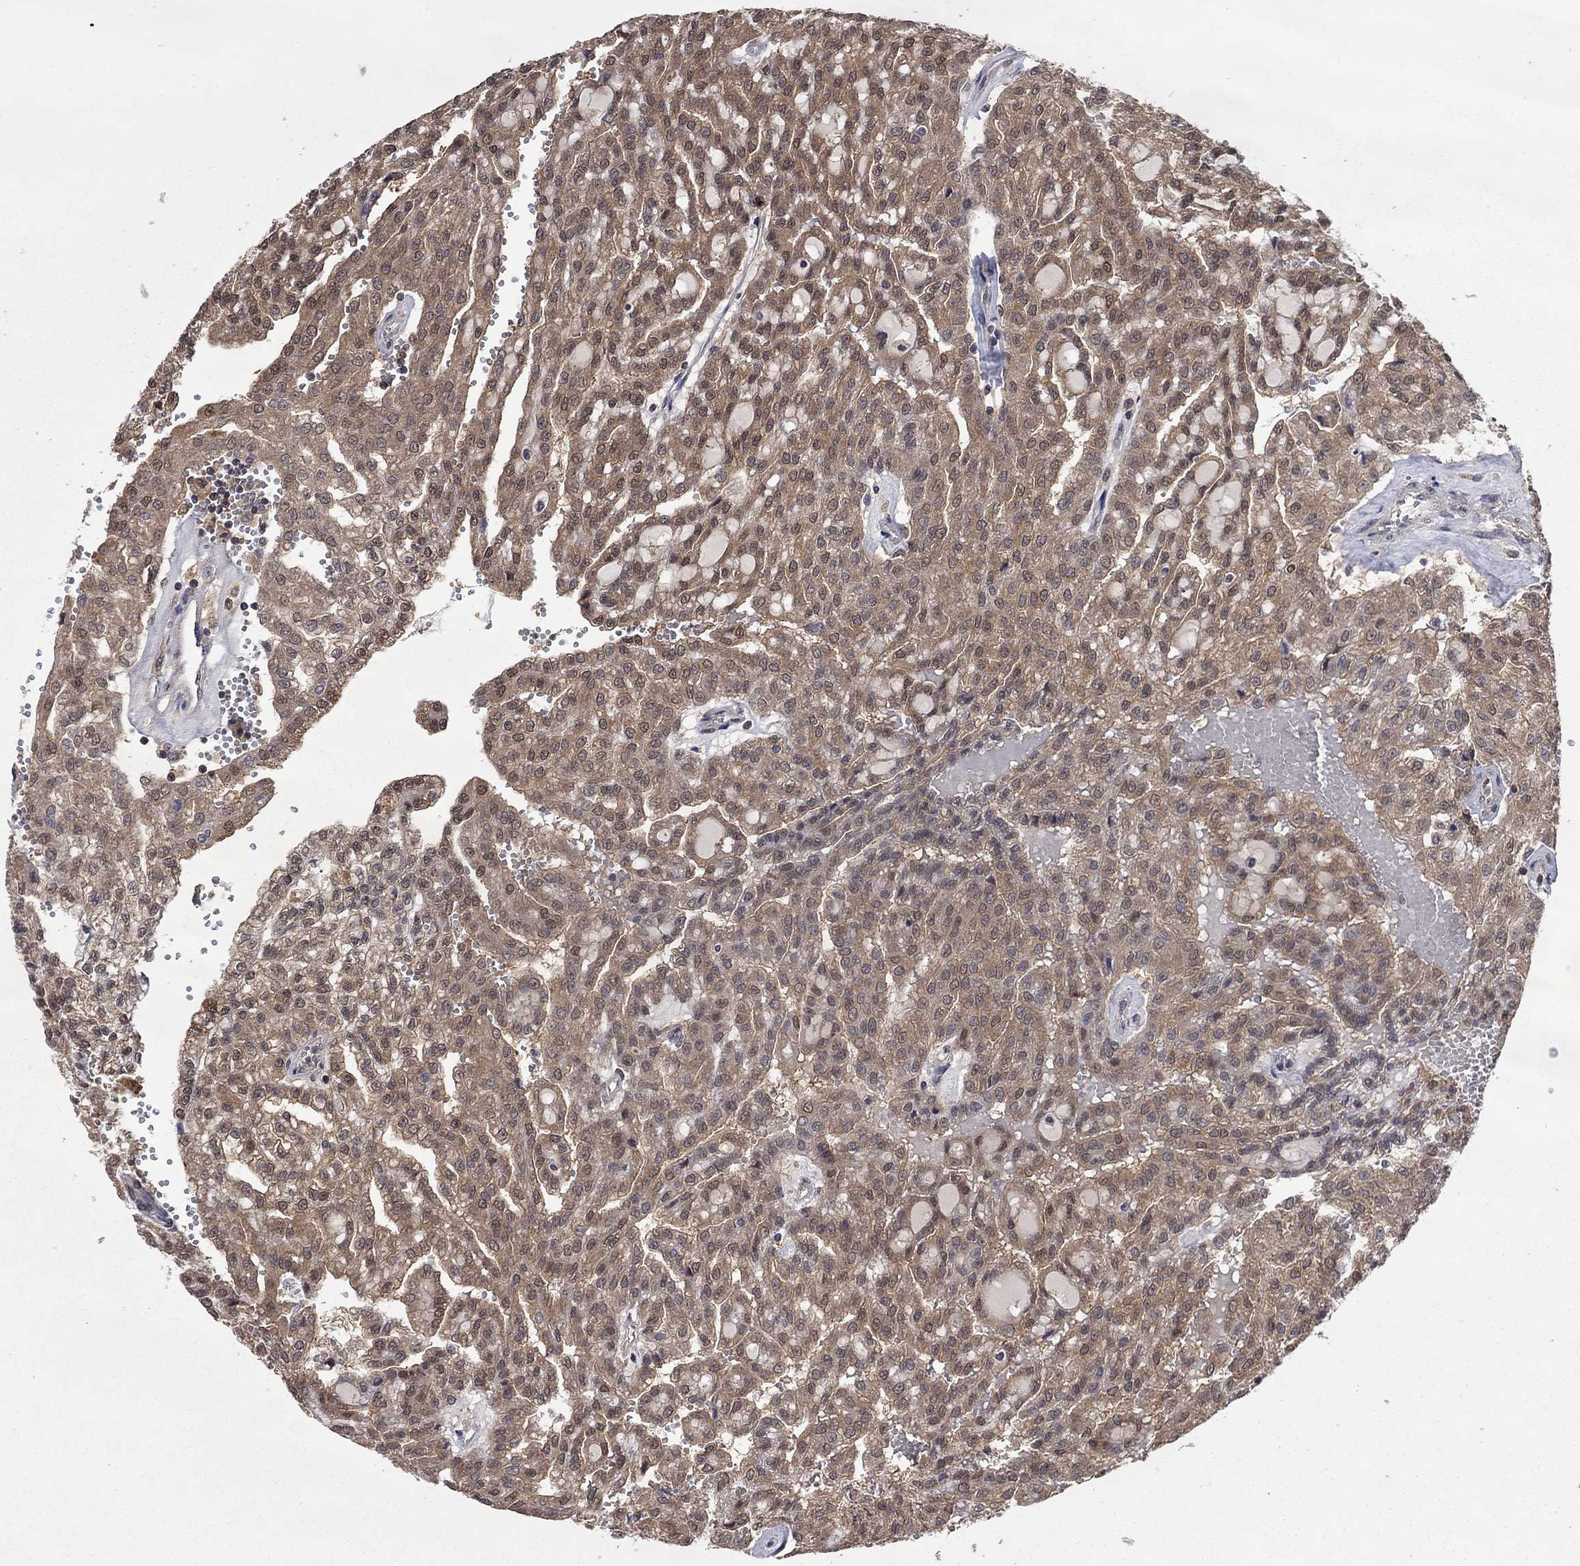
{"staining": {"intensity": "moderate", "quantity": ">75%", "location": "cytoplasmic/membranous"}, "tissue": "renal cancer", "cell_type": "Tumor cells", "image_type": "cancer", "snomed": [{"axis": "morphology", "description": "Adenocarcinoma, NOS"}, {"axis": "topography", "description": "Kidney"}], "caption": "Protein staining reveals moderate cytoplasmic/membranous expression in about >75% of tumor cells in adenocarcinoma (renal).", "gene": "IAH1", "patient": {"sex": "male", "age": 63}}